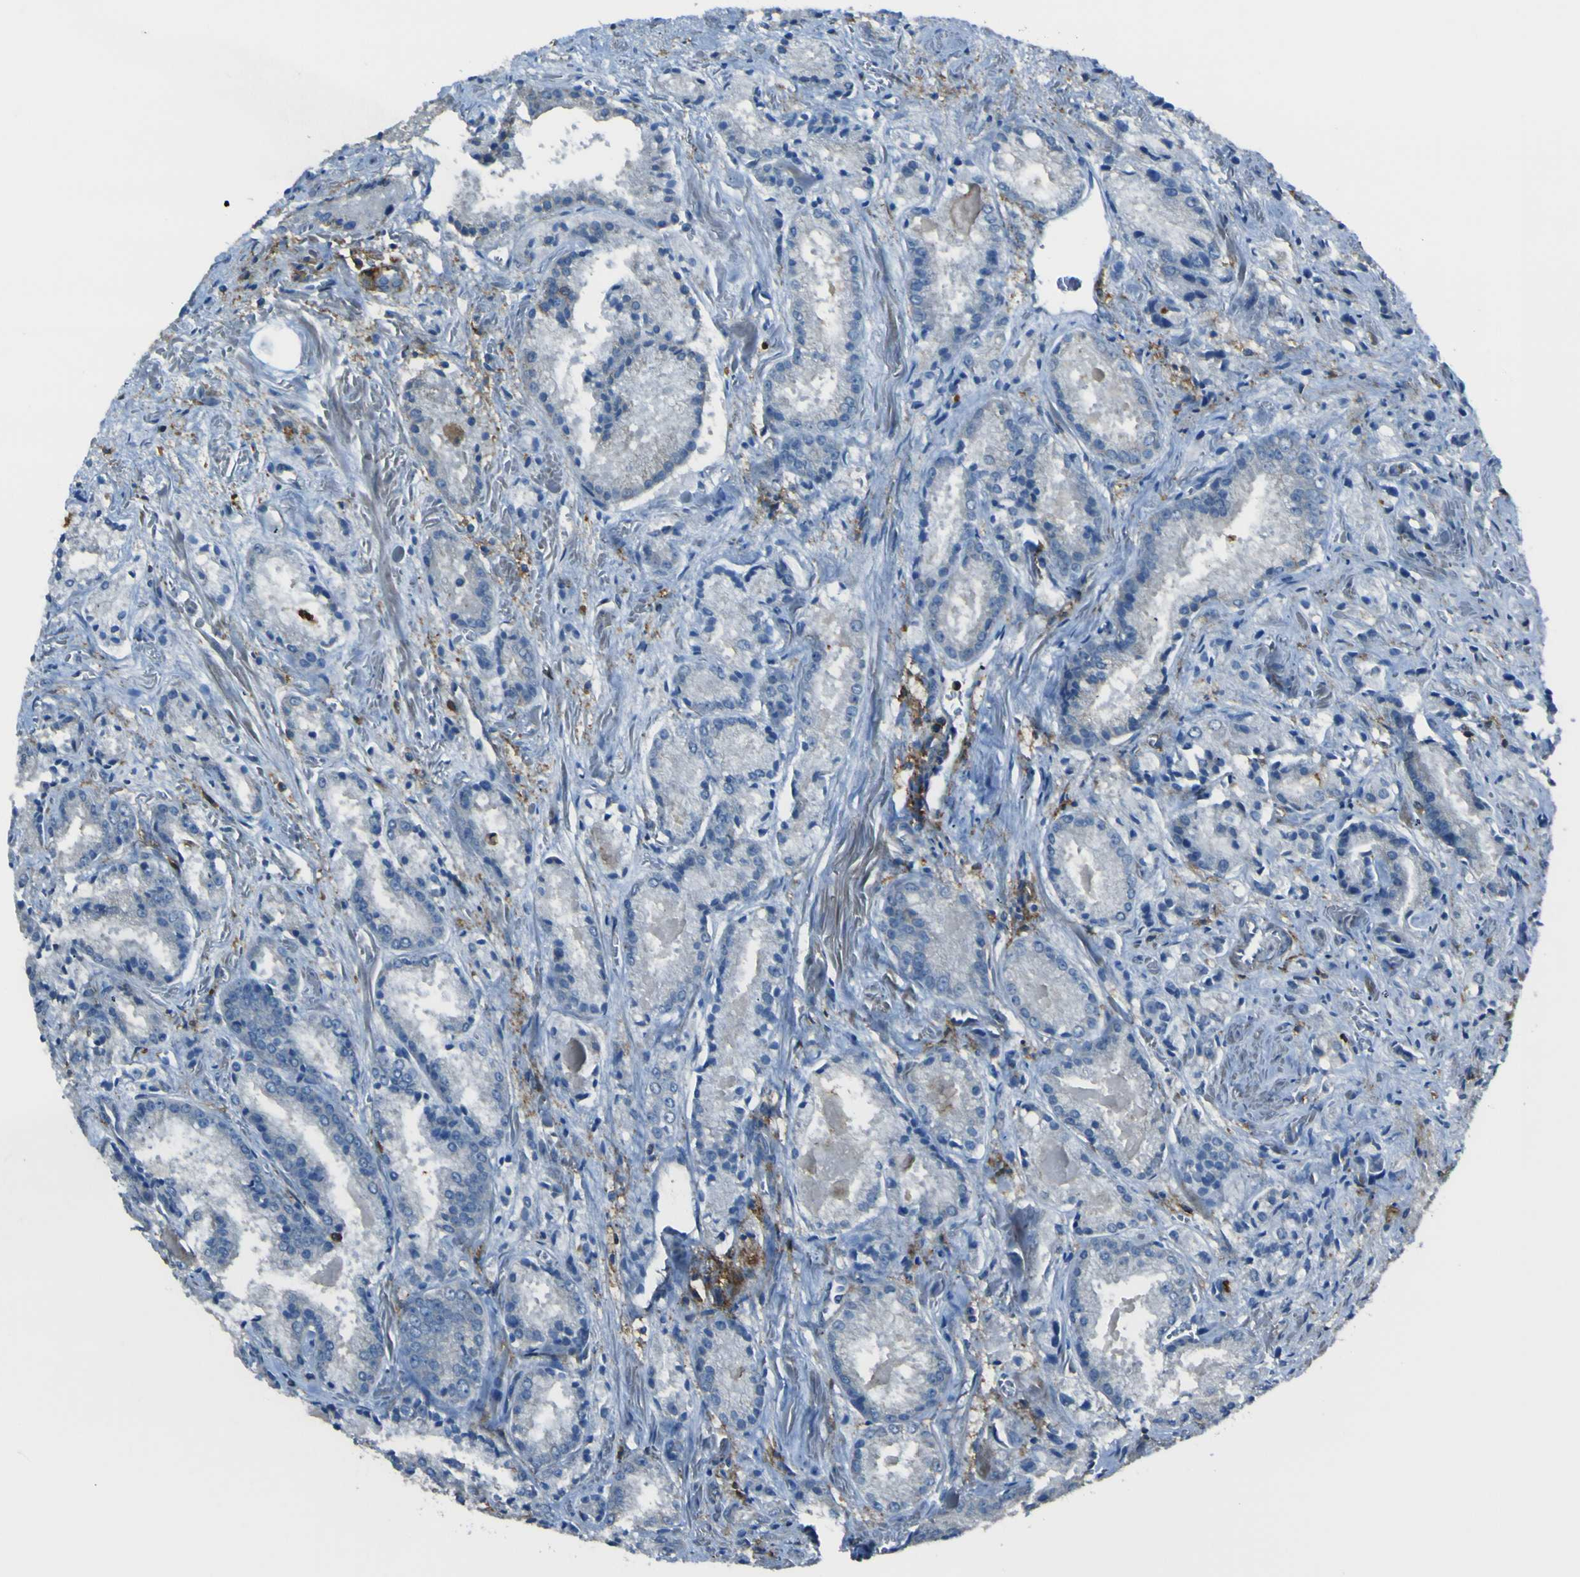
{"staining": {"intensity": "negative", "quantity": "none", "location": "none"}, "tissue": "prostate cancer", "cell_type": "Tumor cells", "image_type": "cancer", "snomed": [{"axis": "morphology", "description": "Adenocarcinoma, Low grade"}, {"axis": "topography", "description": "Prostate"}], "caption": "Tumor cells are negative for protein expression in human prostate adenocarcinoma (low-grade). The staining is performed using DAB brown chromogen with nuclei counter-stained in using hematoxylin.", "gene": "LAIR1", "patient": {"sex": "male", "age": 64}}